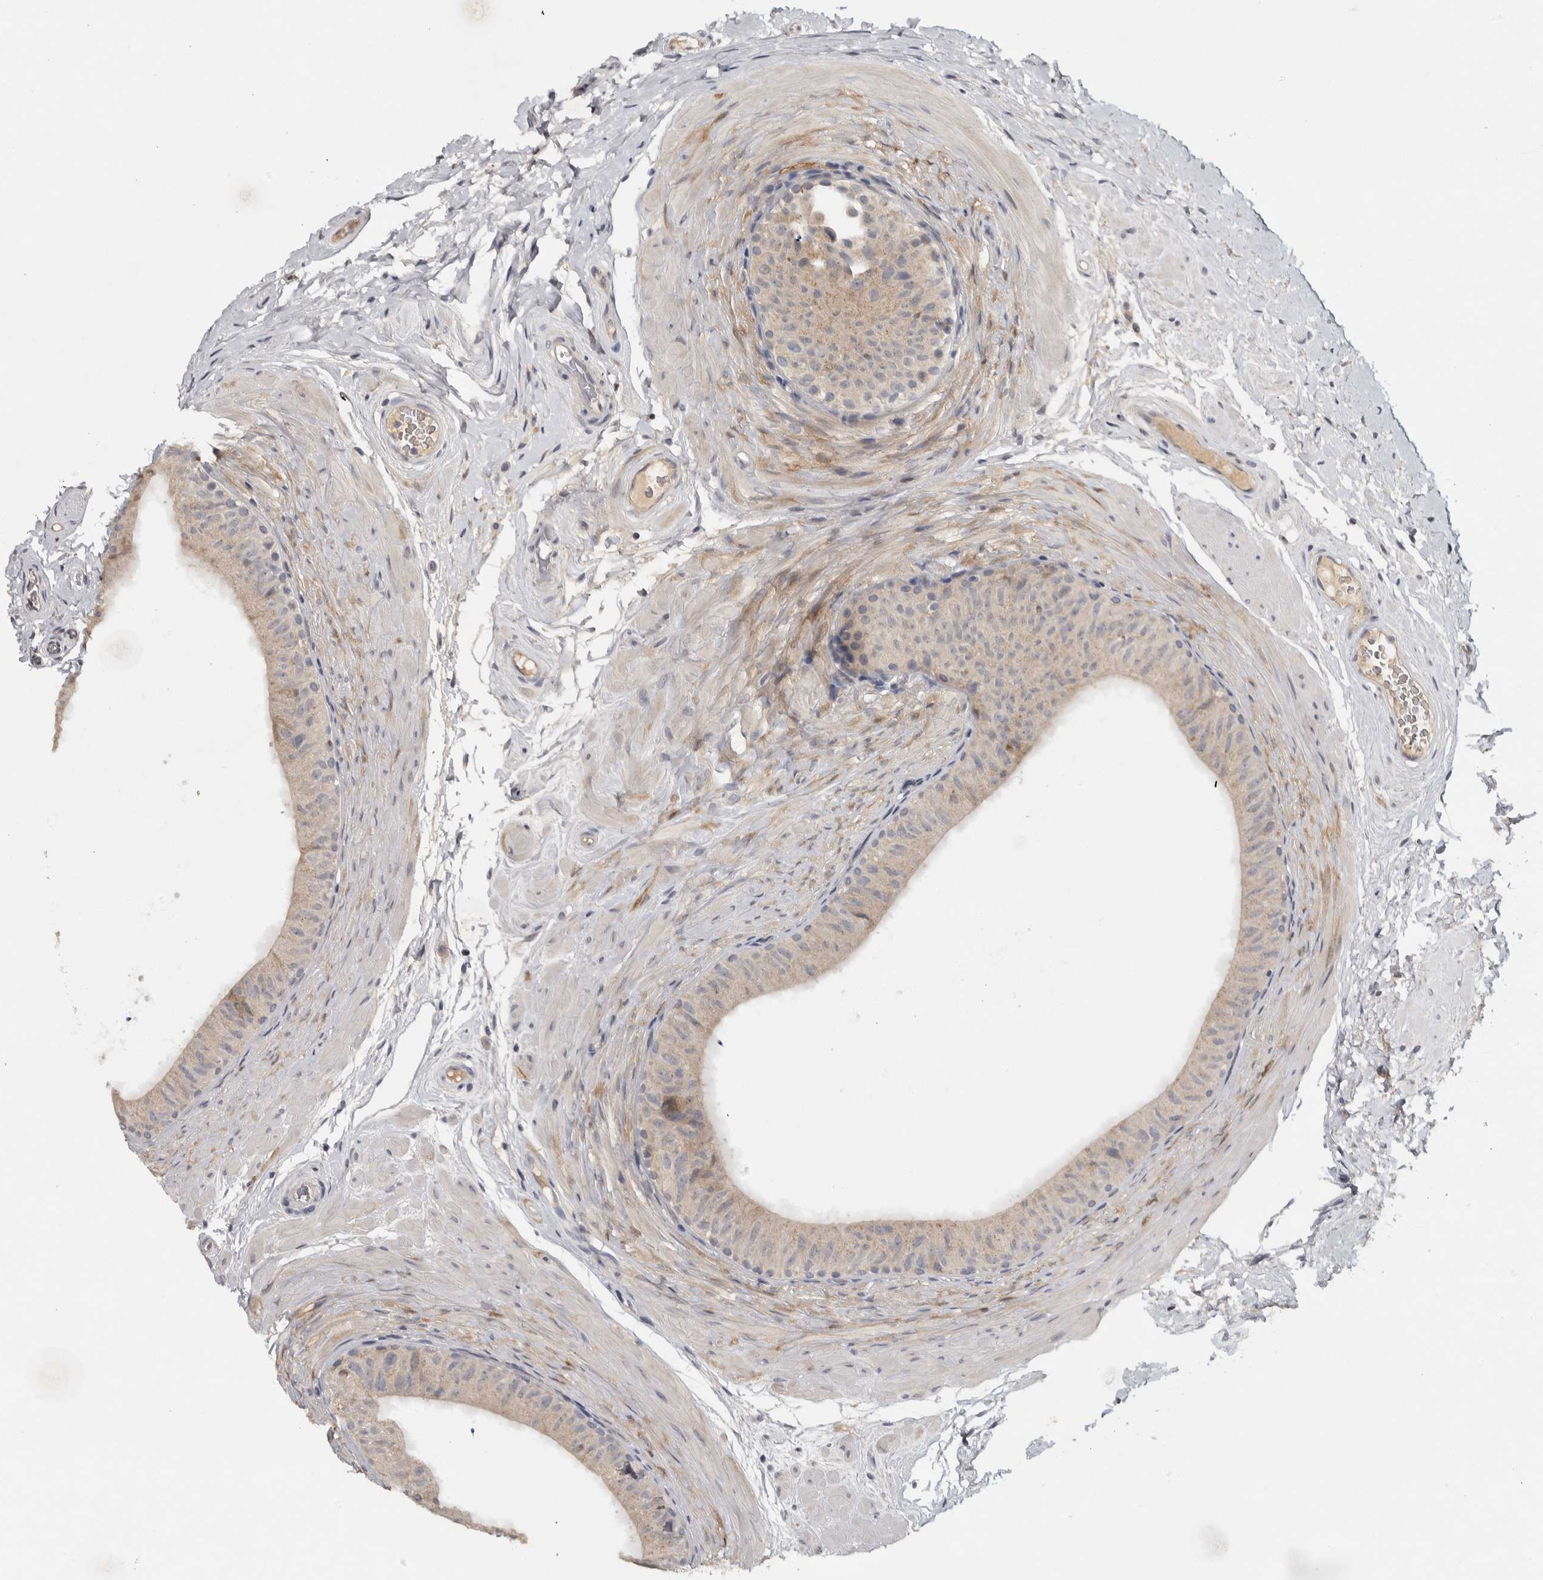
{"staining": {"intensity": "weak", "quantity": ">75%", "location": "cytoplasmic/membranous"}, "tissue": "epididymis", "cell_type": "Glandular cells", "image_type": "normal", "snomed": [{"axis": "morphology", "description": "Normal tissue, NOS"}, {"axis": "topography", "description": "Epididymis"}], "caption": "Glandular cells demonstrate weak cytoplasmic/membranous expression in approximately >75% of cells in benign epididymis.", "gene": "ADPRM", "patient": {"sex": "male", "age": 34}}